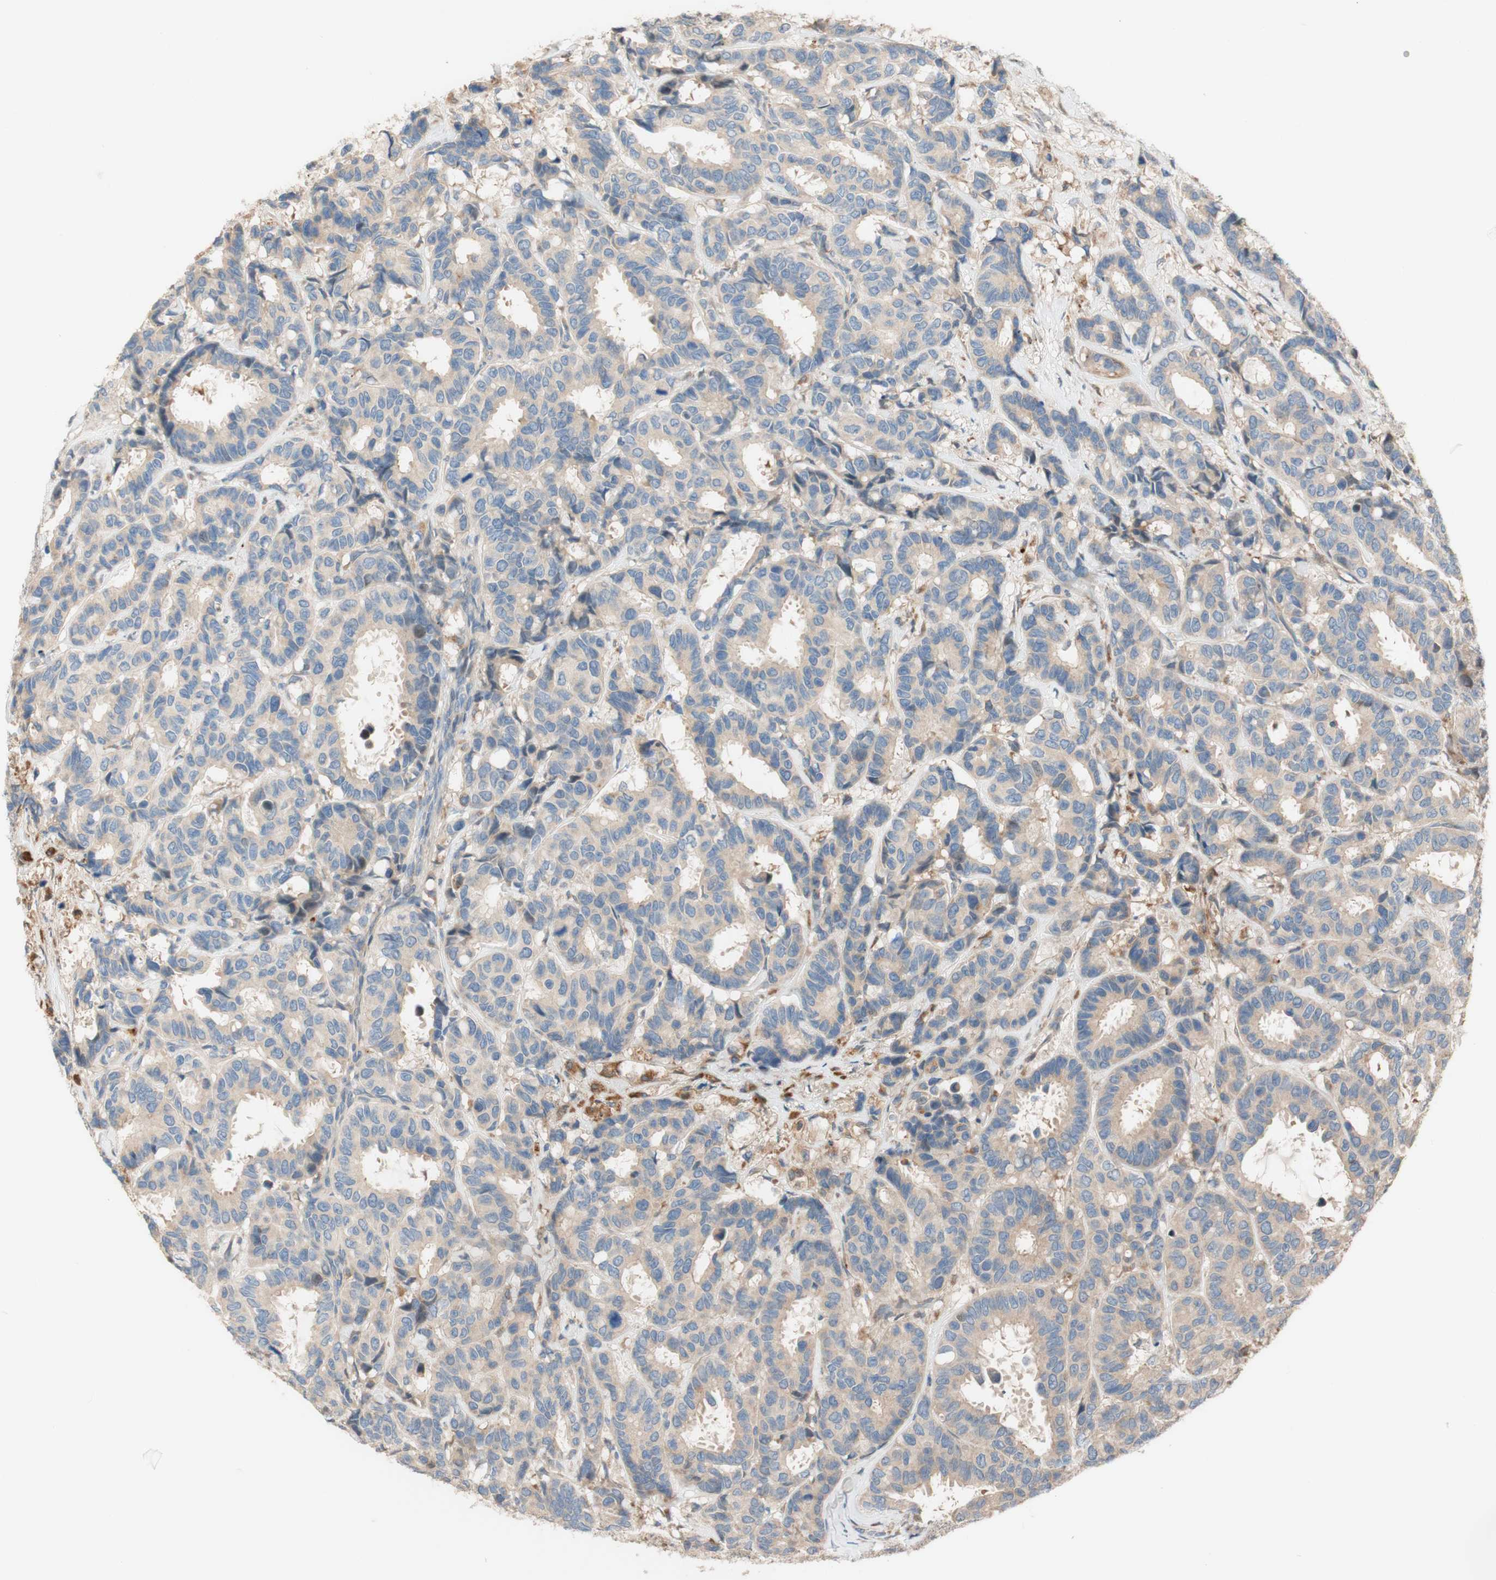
{"staining": {"intensity": "weak", "quantity": ">75%", "location": "cytoplasmic/membranous"}, "tissue": "breast cancer", "cell_type": "Tumor cells", "image_type": "cancer", "snomed": [{"axis": "morphology", "description": "Duct carcinoma"}, {"axis": "topography", "description": "Breast"}], "caption": "Breast cancer was stained to show a protein in brown. There is low levels of weak cytoplasmic/membranous expression in approximately >75% of tumor cells.", "gene": "PTPN21", "patient": {"sex": "female", "age": 87}}